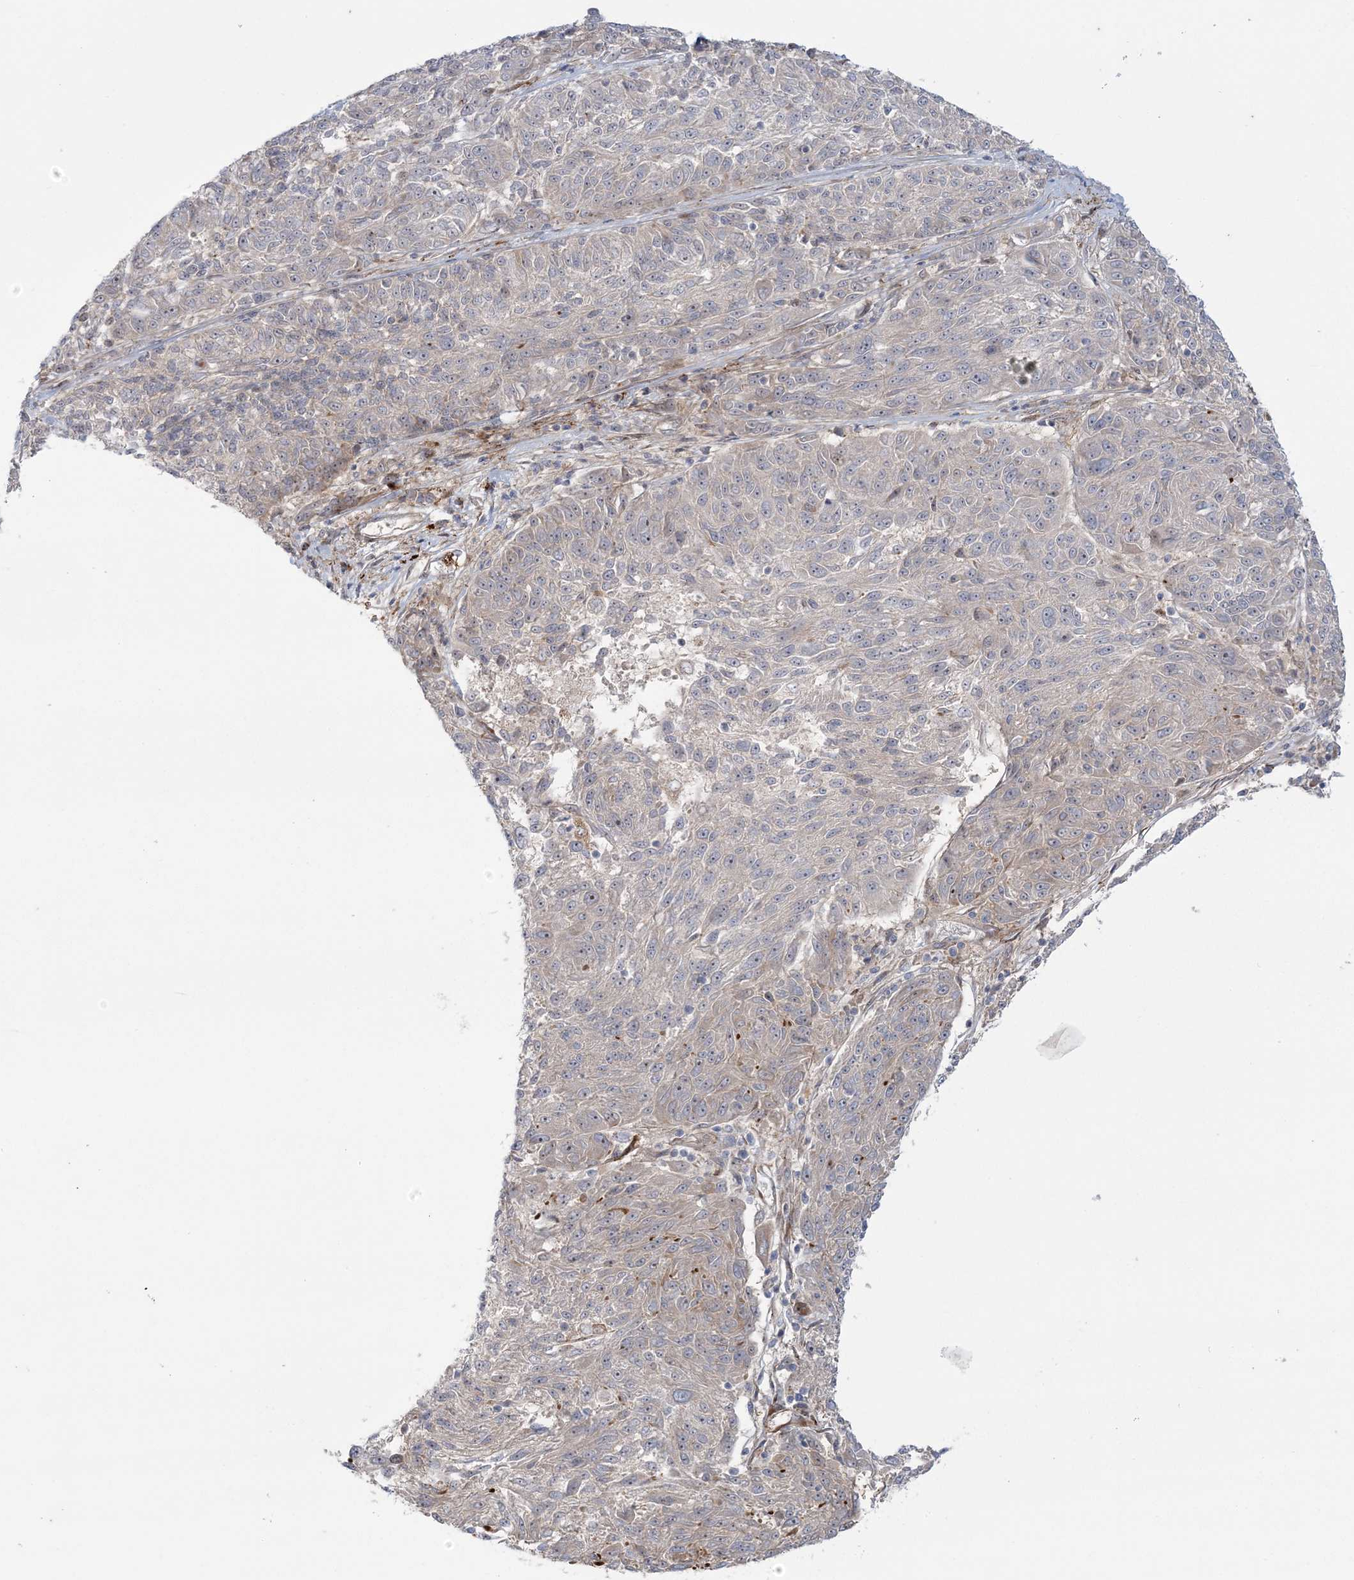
{"staining": {"intensity": "weak", "quantity": "<25%", "location": "cytoplasmic/membranous"}, "tissue": "melanoma", "cell_type": "Tumor cells", "image_type": "cancer", "snomed": [{"axis": "morphology", "description": "Malignant melanoma, NOS"}, {"axis": "topography", "description": "Skin"}], "caption": "An image of human melanoma is negative for staining in tumor cells.", "gene": "NUDT9", "patient": {"sex": "male", "age": 53}}